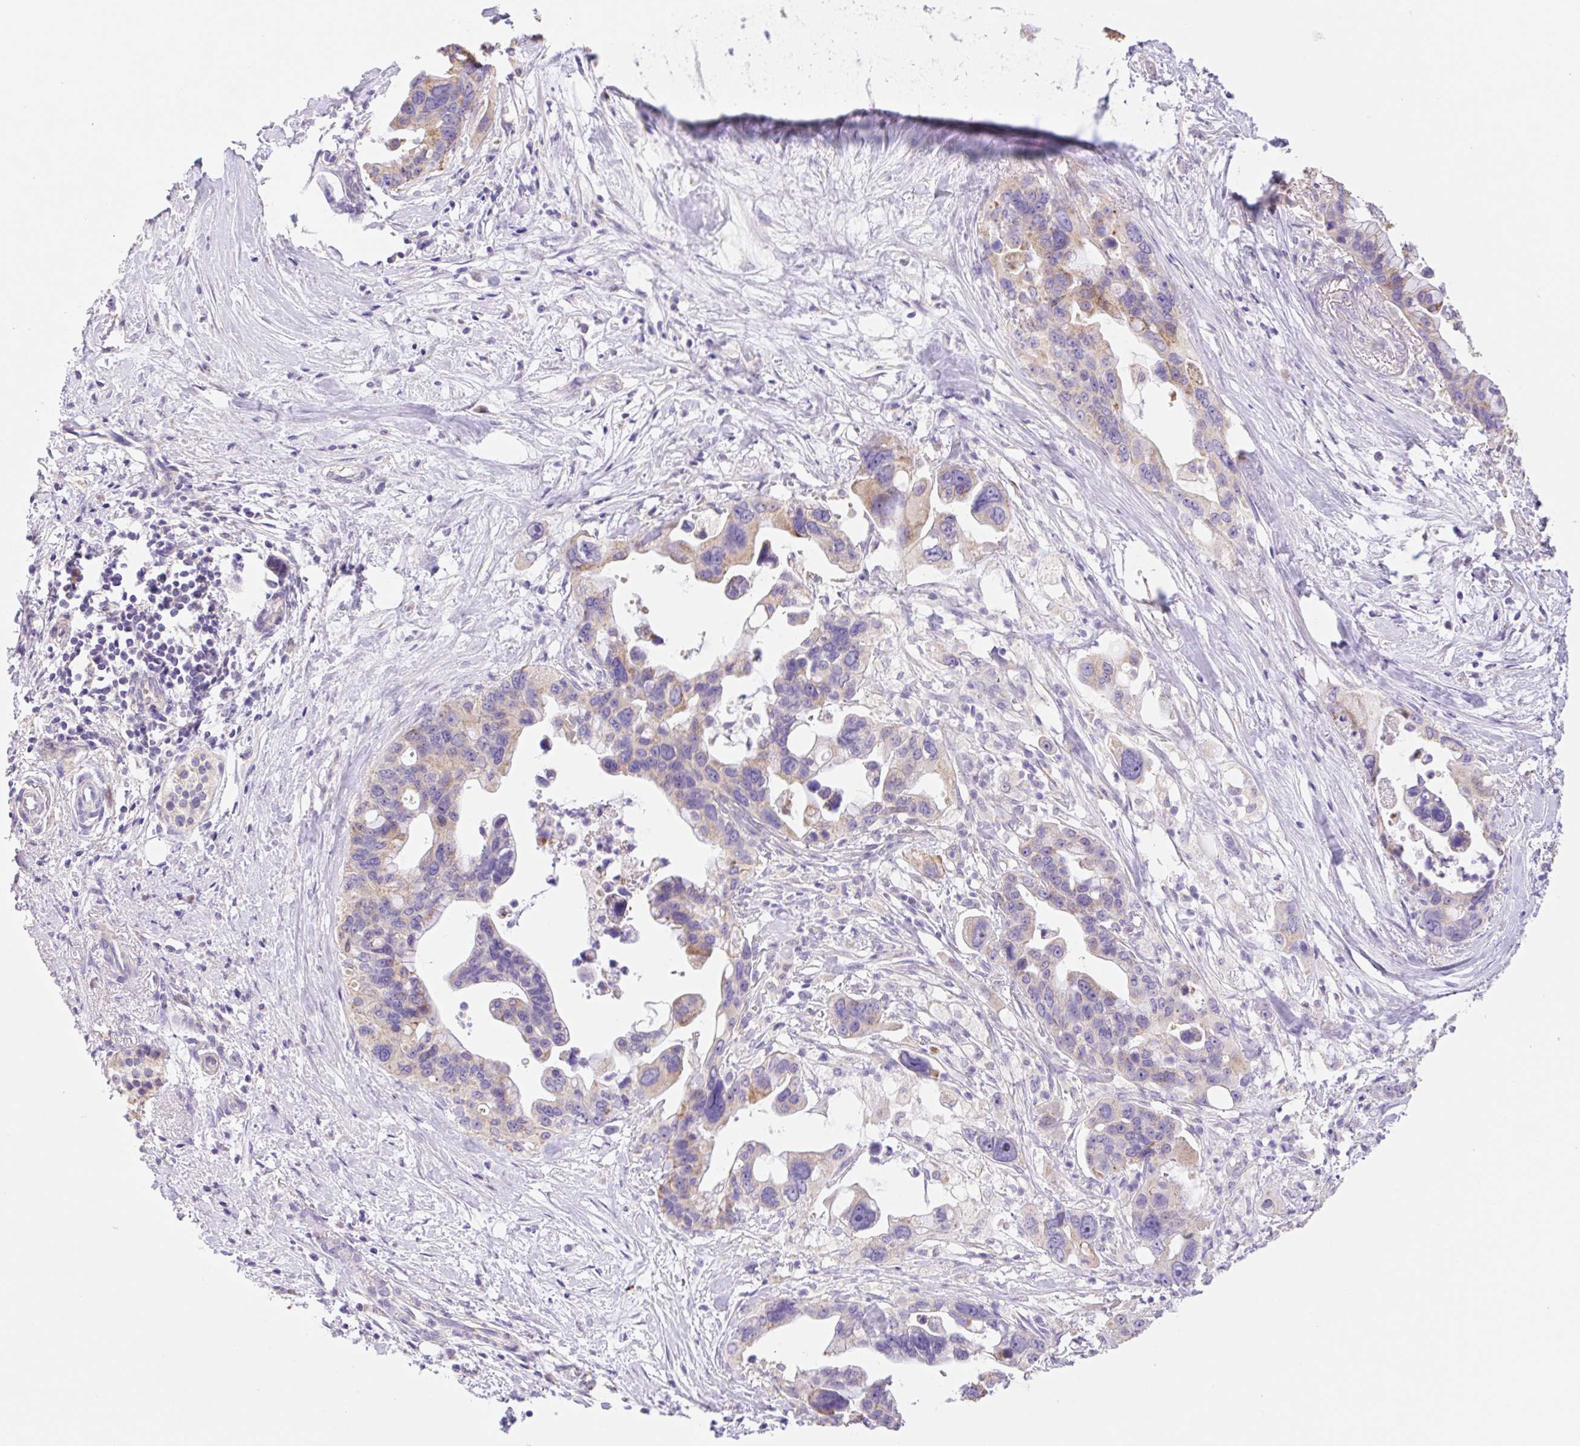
{"staining": {"intensity": "weak", "quantity": "25%-75%", "location": "cytoplasmic/membranous"}, "tissue": "pancreatic cancer", "cell_type": "Tumor cells", "image_type": "cancer", "snomed": [{"axis": "morphology", "description": "Adenocarcinoma, NOS"}, {"axis": "topography", "description": "Pancreas"}], "caption": "Pancreatic cancer stained with a protein marker exhibits weak staining in tumor cells.", "gene": "COPZ2", "patient": {"sex": "female", "age": 83}}